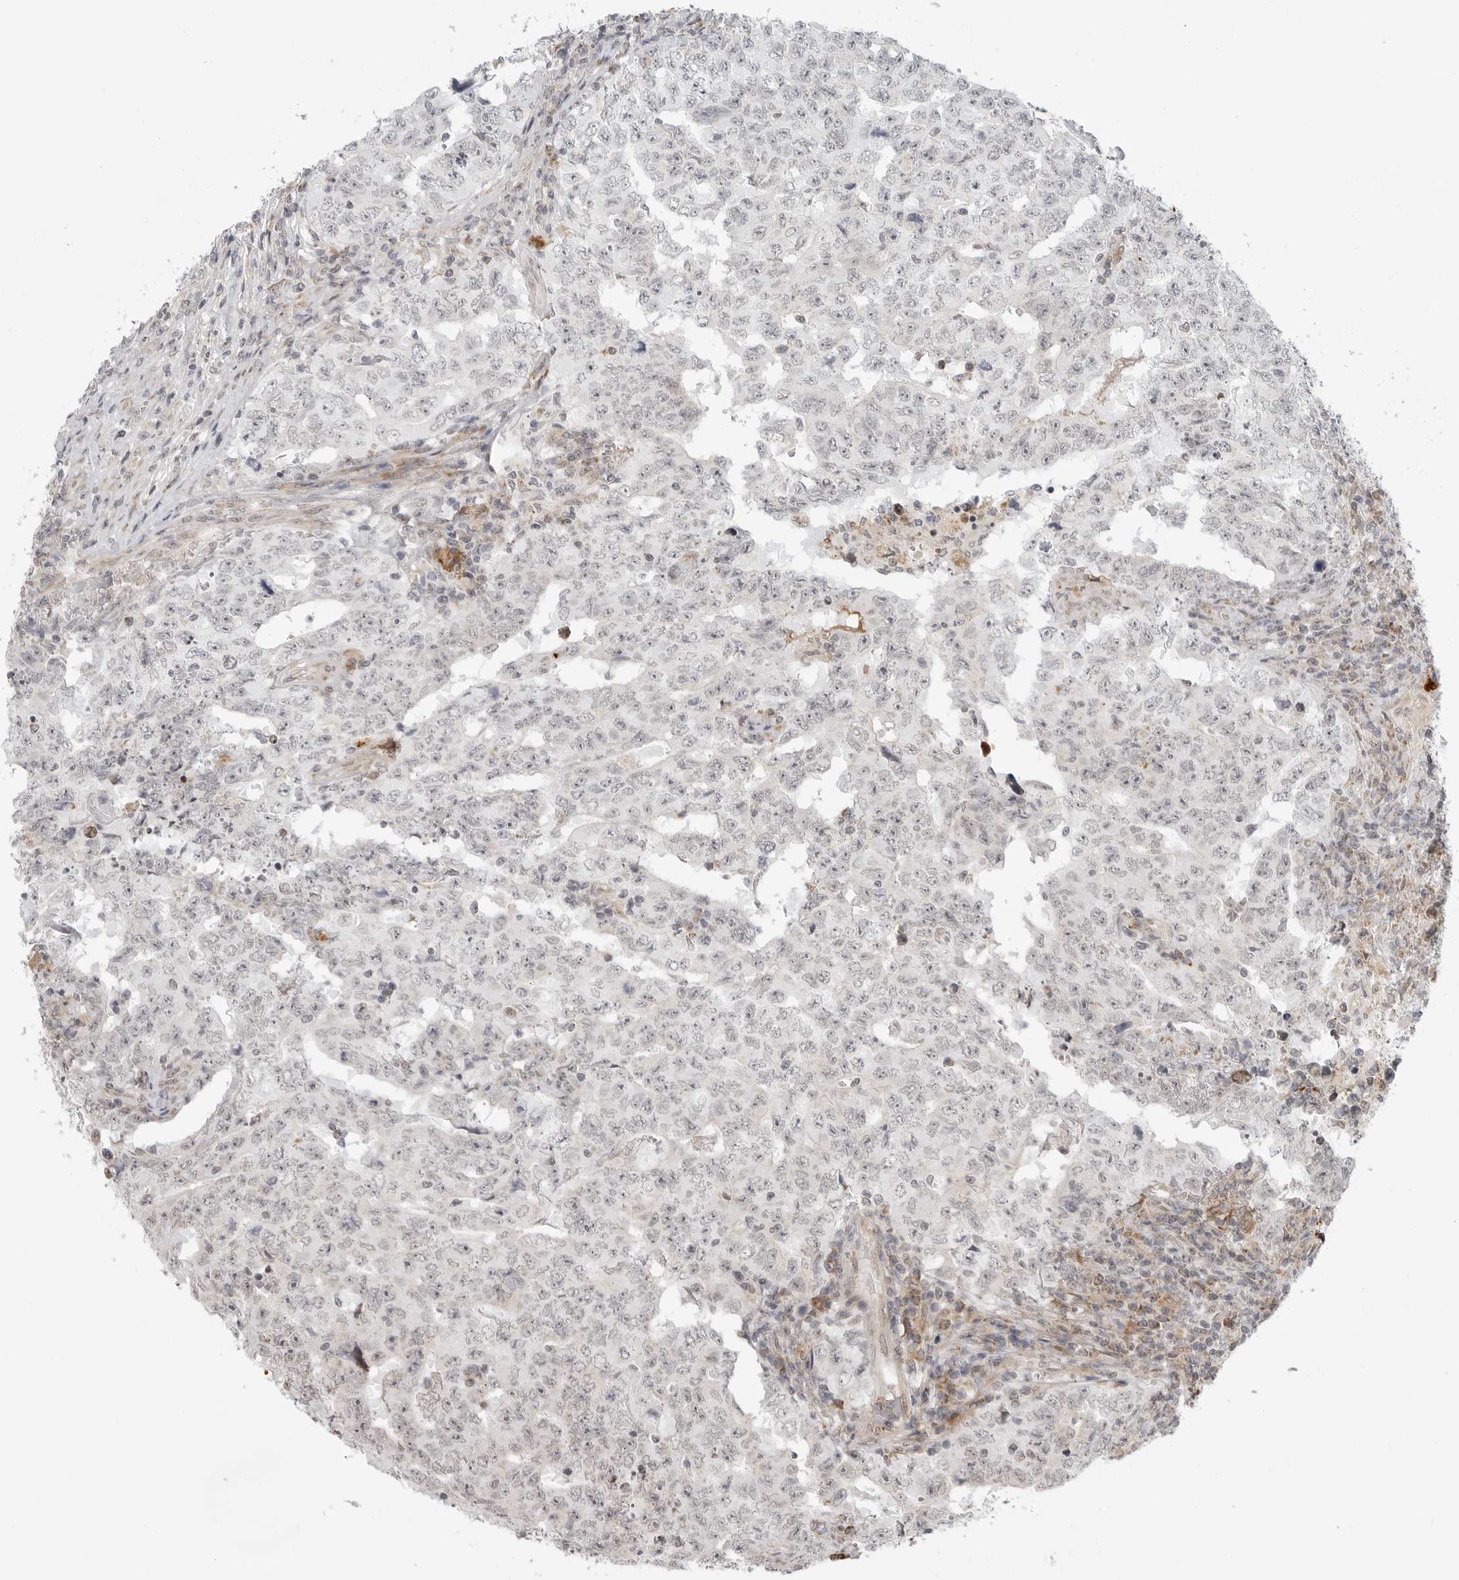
{"staining": {"intensity": "negative", "quantity": "none", "location": "none"}, "tissue": "testis cancer", "cell_type": "Tumor cells", "image_type": "cancer", "snomed": [{"axis": "morphology", "description": "Carcinoma, Embryonal, NOS"}, {"axis": "topography", "description": "Testis"}], "caption": "Tumor cells show no significant protein positivity in embryonal carcinoma (testis).", "gene": "KALRN", "patient": {"sex": "male", "age": 26}}